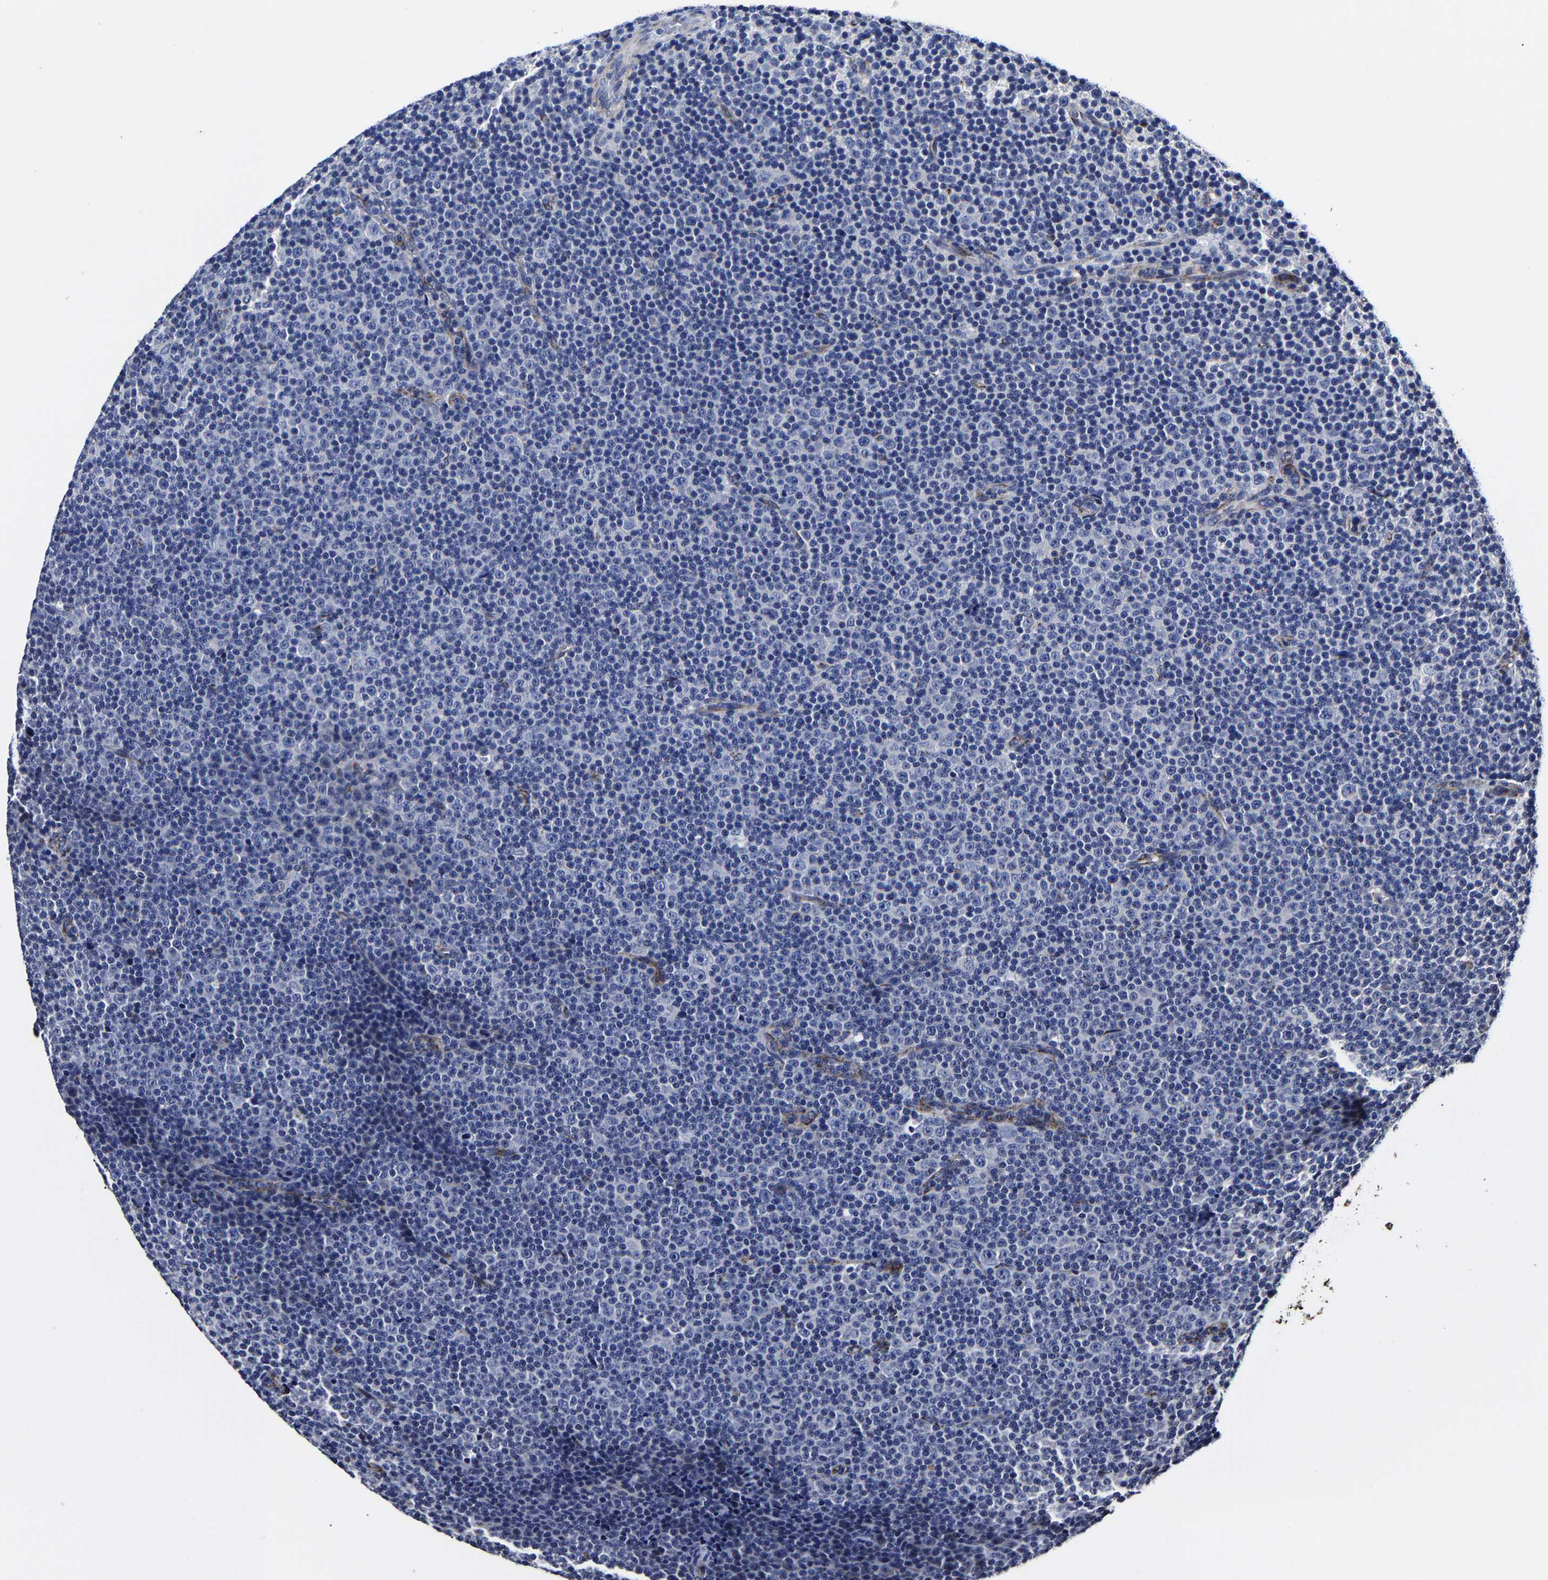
{"staining": {"intensity": "negative", "quantity": "none", "location": "none"}, "tissue": "lymphoma", "cell_type": "Tumor cells", "image_type": "cancer", "snomed": [{"axis": "morphology", "description": "Malignant lymphoma, non-Hodgkin's type, Low grade"}, {"axis": "topography", "description": "Lymph node"}], "caption": "High magnification brightfield microscopy of lymphoma stained with DAB (brown) and counterstained with hematoxylin (blue): tumor cells show no significant expression.", "gene": "AASS", "patient": {"sex": "female", "age": 67}}